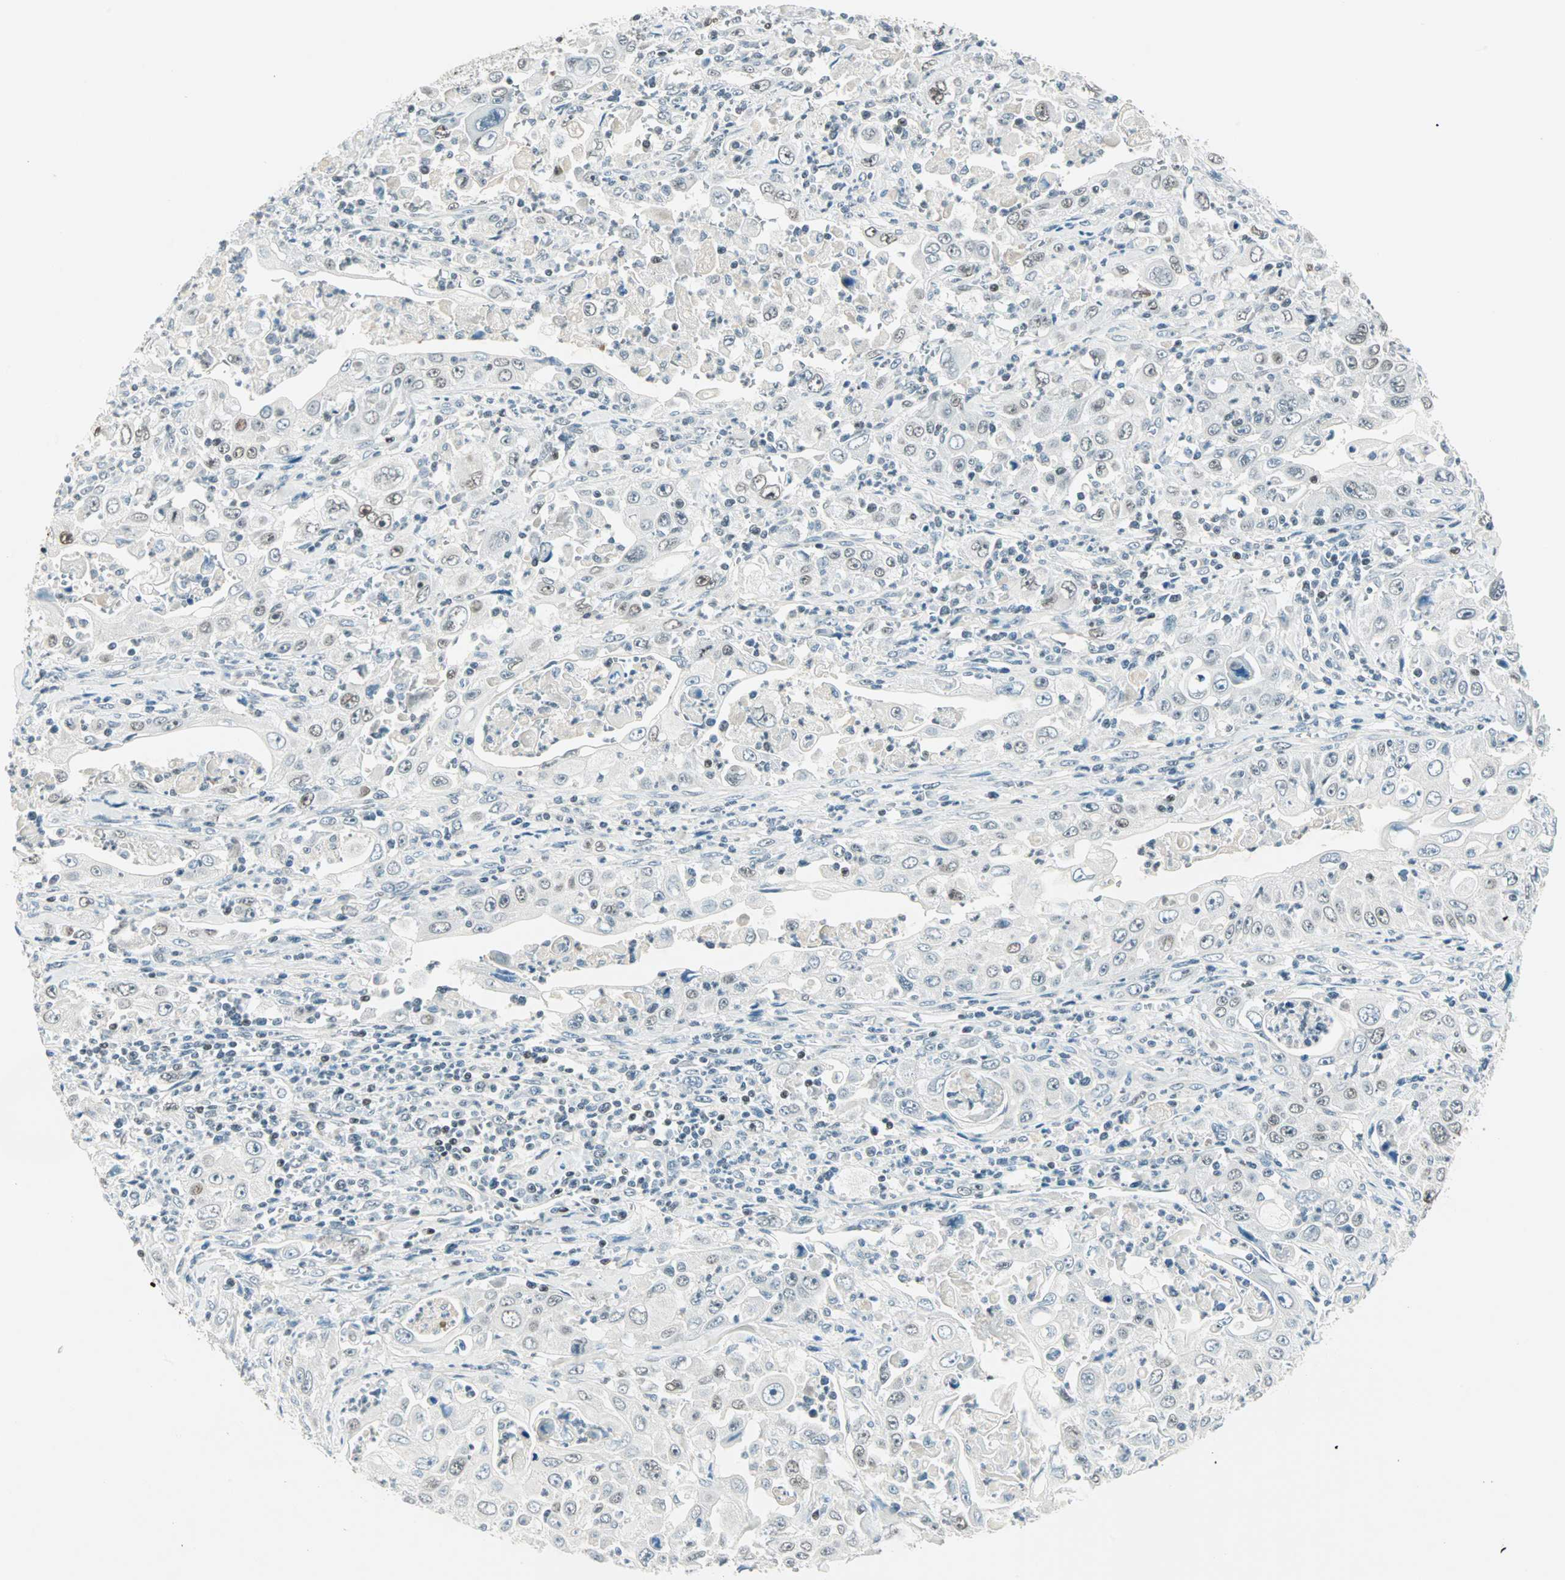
{"staining": {"intensity": "weak", "quantity": "<25%", "location": "cytoplasmic/membranous"}, "tissue": "pancreatic cancer", "cell_type": "Tumor cells", "image_type": "cancer", "snomed": [{"axis": "morphology", "description": "Adenocarcinoma, NOS"}, {"axis": "topography", "description": "Pancreas"}], "caption": "Pancreatic cancer stained for a protein using immunohistochemistry (IHC) reveals no staining tumor cells.", "gene": "SIN3A", "patient": {"sex": "male", "age": 70}}